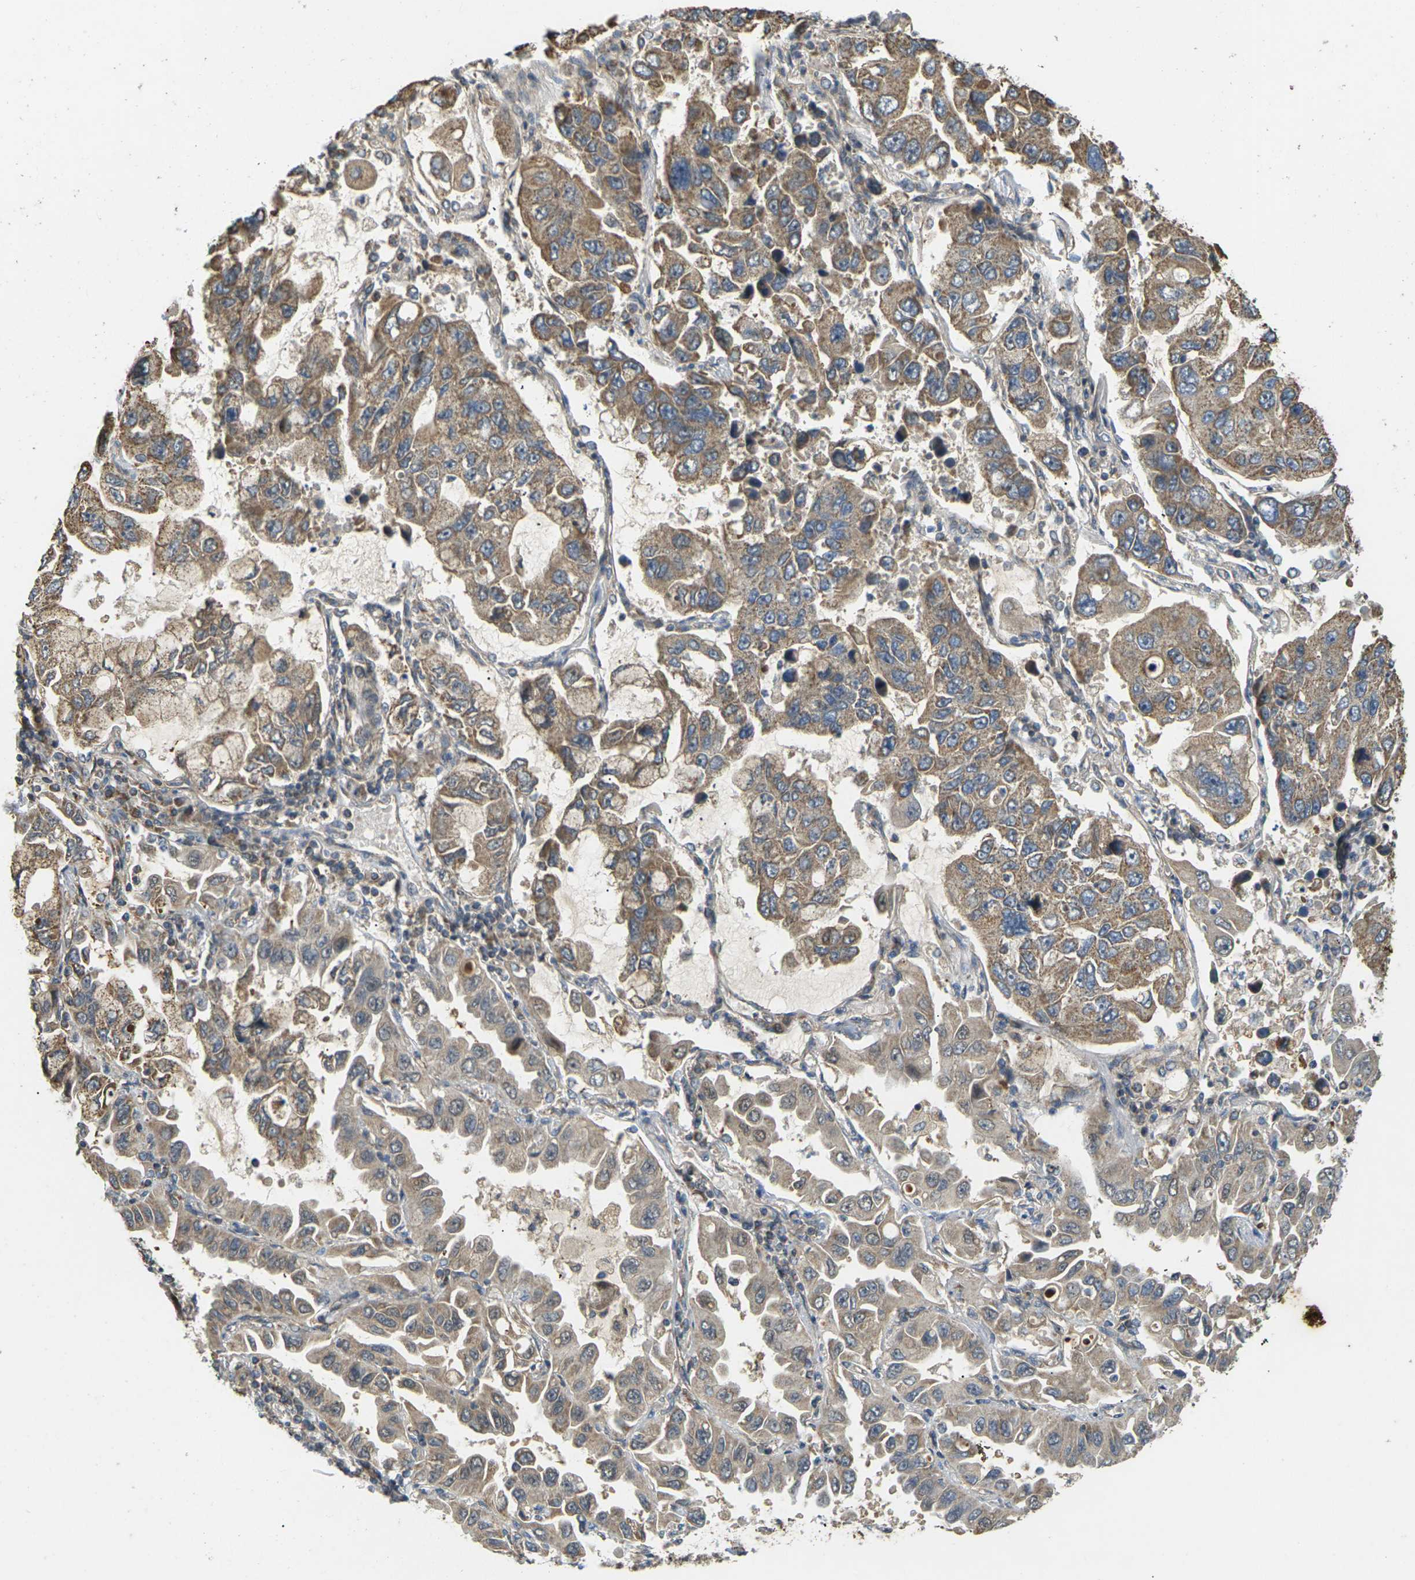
{"staining": {"intensity": "moderate", "quantity": ">75%", "location": "cytoplasmic/membranous"}, "tissue": "lung cancer", "cell_type": "Tumor cells", "image_type": "cancer", "snomed": [{"axis": "morphology", "description": "Adenocarcinoma, NOS"}, {"axis": "topography", "description": "Lung"}], "caption": "Human lung cancer (adenocarcinoma) stained for a protein (brown) demonstrates moderate cytoplasmic/membranous positive expression in about >75% of tumor cells.", "gene": "KSR1", "patient": {"sex": "male", "age": 64}}